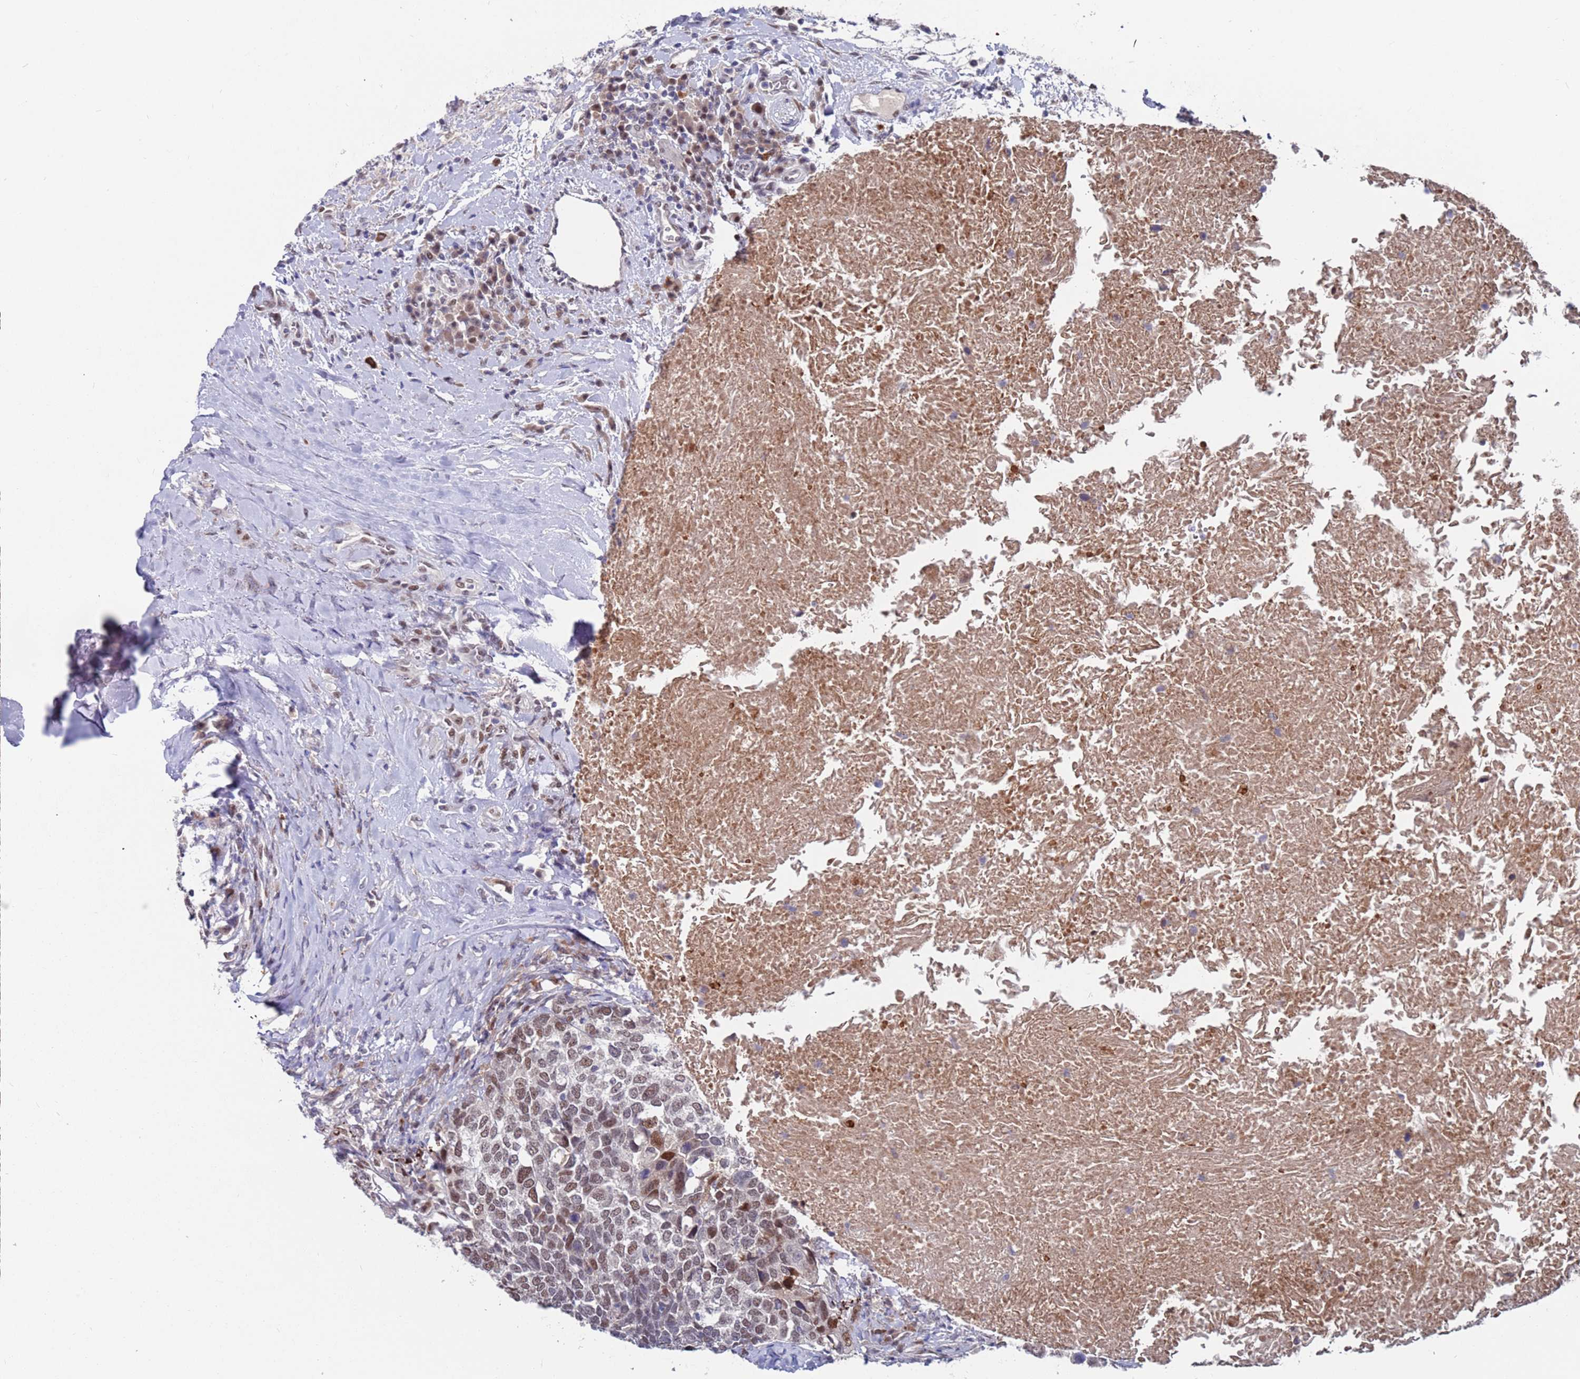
{"staining": {"intensity": "moderate", "quantity": ">75%", "location": "nuclear"}, "tissue": "head and neck cancer", "cell_type": "Tumor cells", "image_type": "cancer", "snomed": [{"axis": "morphology", "description": "Squamous cell carcinoma, NOS"}, {"axis": "morphology", "description": "Squamous cell carcinoma, metastatic, NOS"}, {"axis": "topography", "description": "Lymph node"}, {"axis": "topography", "description": "Head-Neck"}], "caption": "Immunohistochemical staining of human head and neck cancer shows medium levels of moderate nuclear protein positivity in approximately >75% of tumor cells. (DAB (3,3'-diaminobenzidine) IHC with brightfield microscopy, high magnification).", "gene": "FBXO27", "patient": {"sex": "male", "age": 62}}